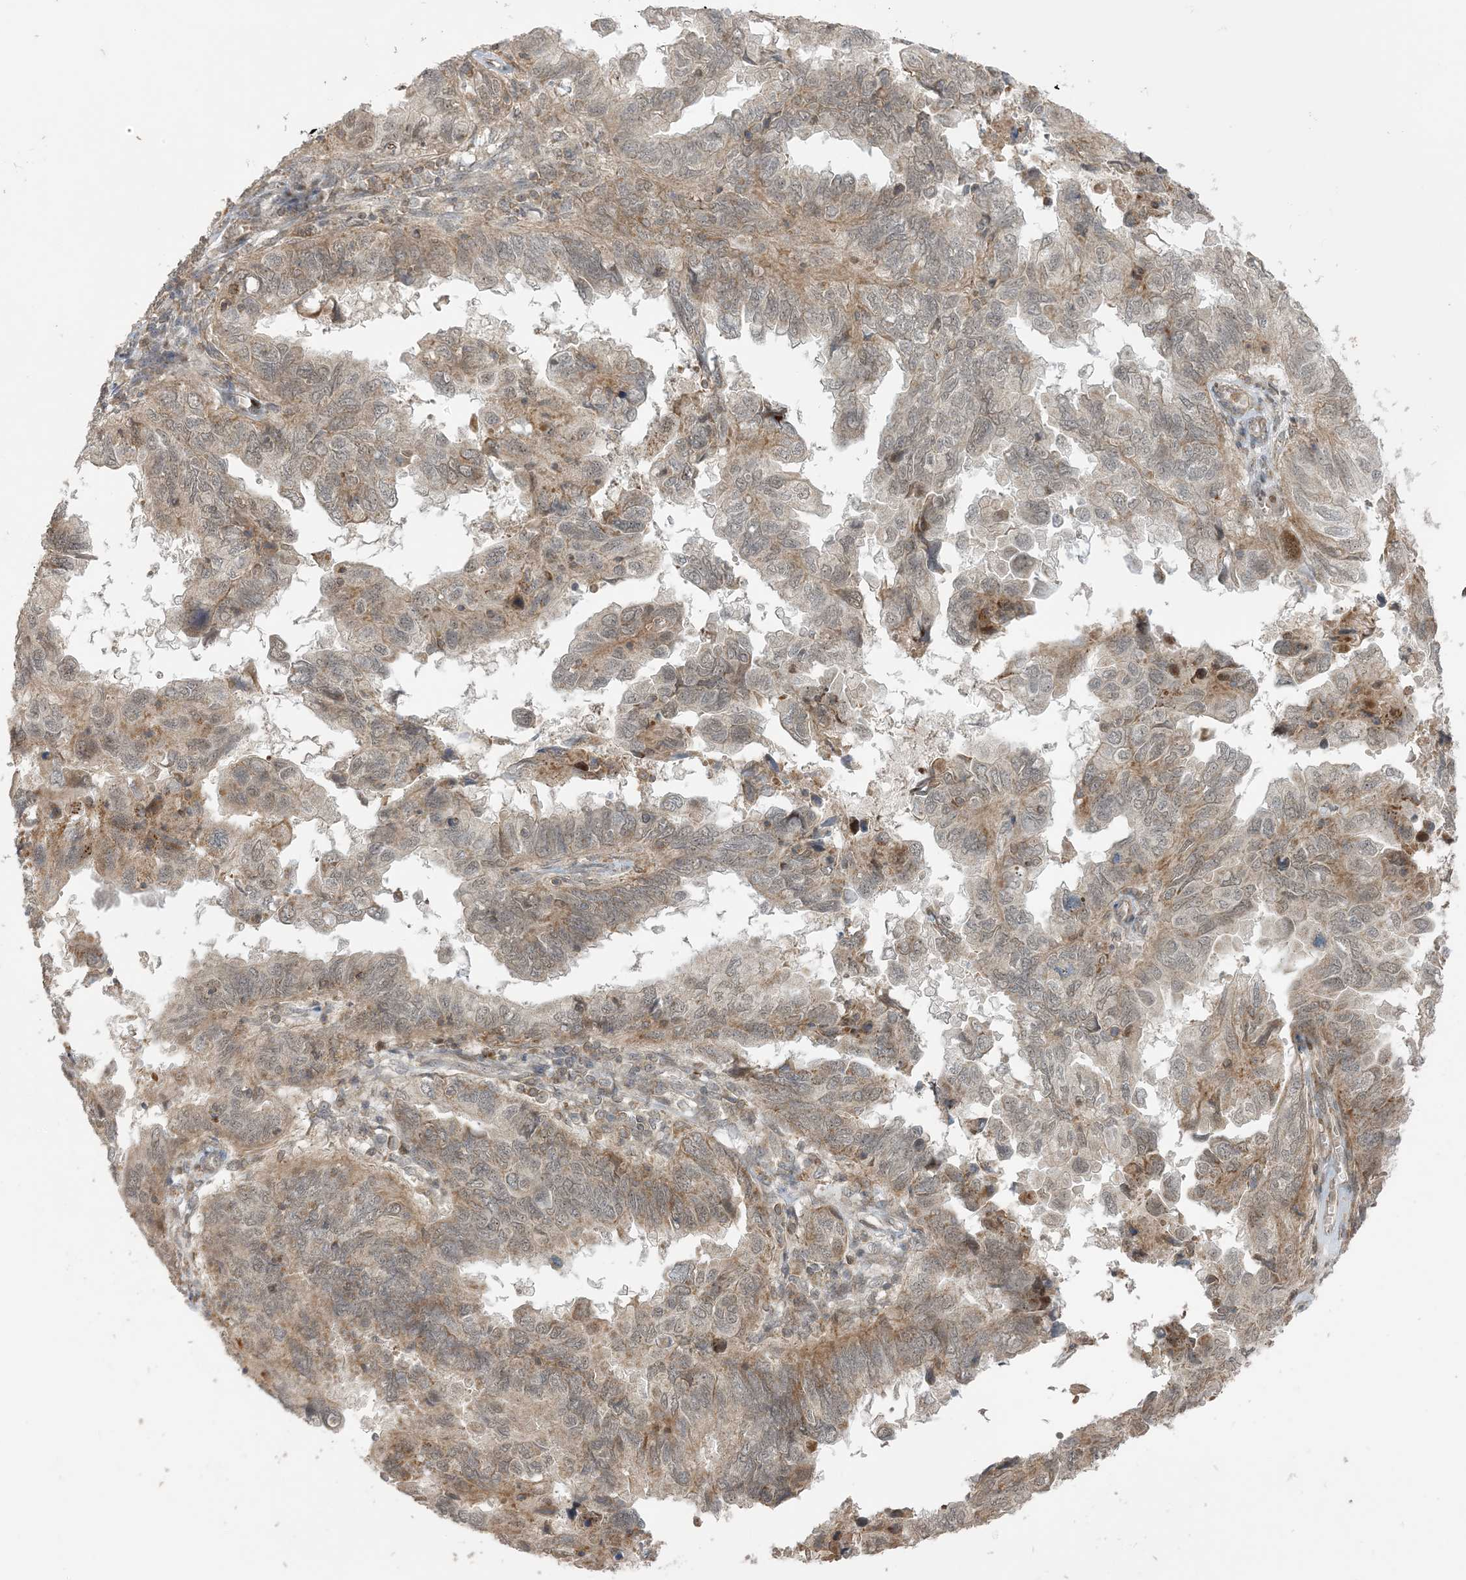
{"staining": {"intensity": "weak", "quantity": "25%-75%", "location": "cytoplasmic/membranous"}, "tissue": "endometrial cancer", "cell_type": "Tumor cells", "image_type": "cancer", "snomed": [{"axis": "morphology", "description": "Adenocarcinoma, NOS"}, {"axis": "topography", "description": "Uterus"}], "caption": "A high-resolution histopathology image shows immunohistochemistry (IHC) staining of endometrial cancer (adenocarcinoma), which shows weak cytoplasmic/membranous positivity in approximately 25%-75% of tumor cells.", "gene": "PHLDB2", "patient": {"sex": "female", "age": 77}}